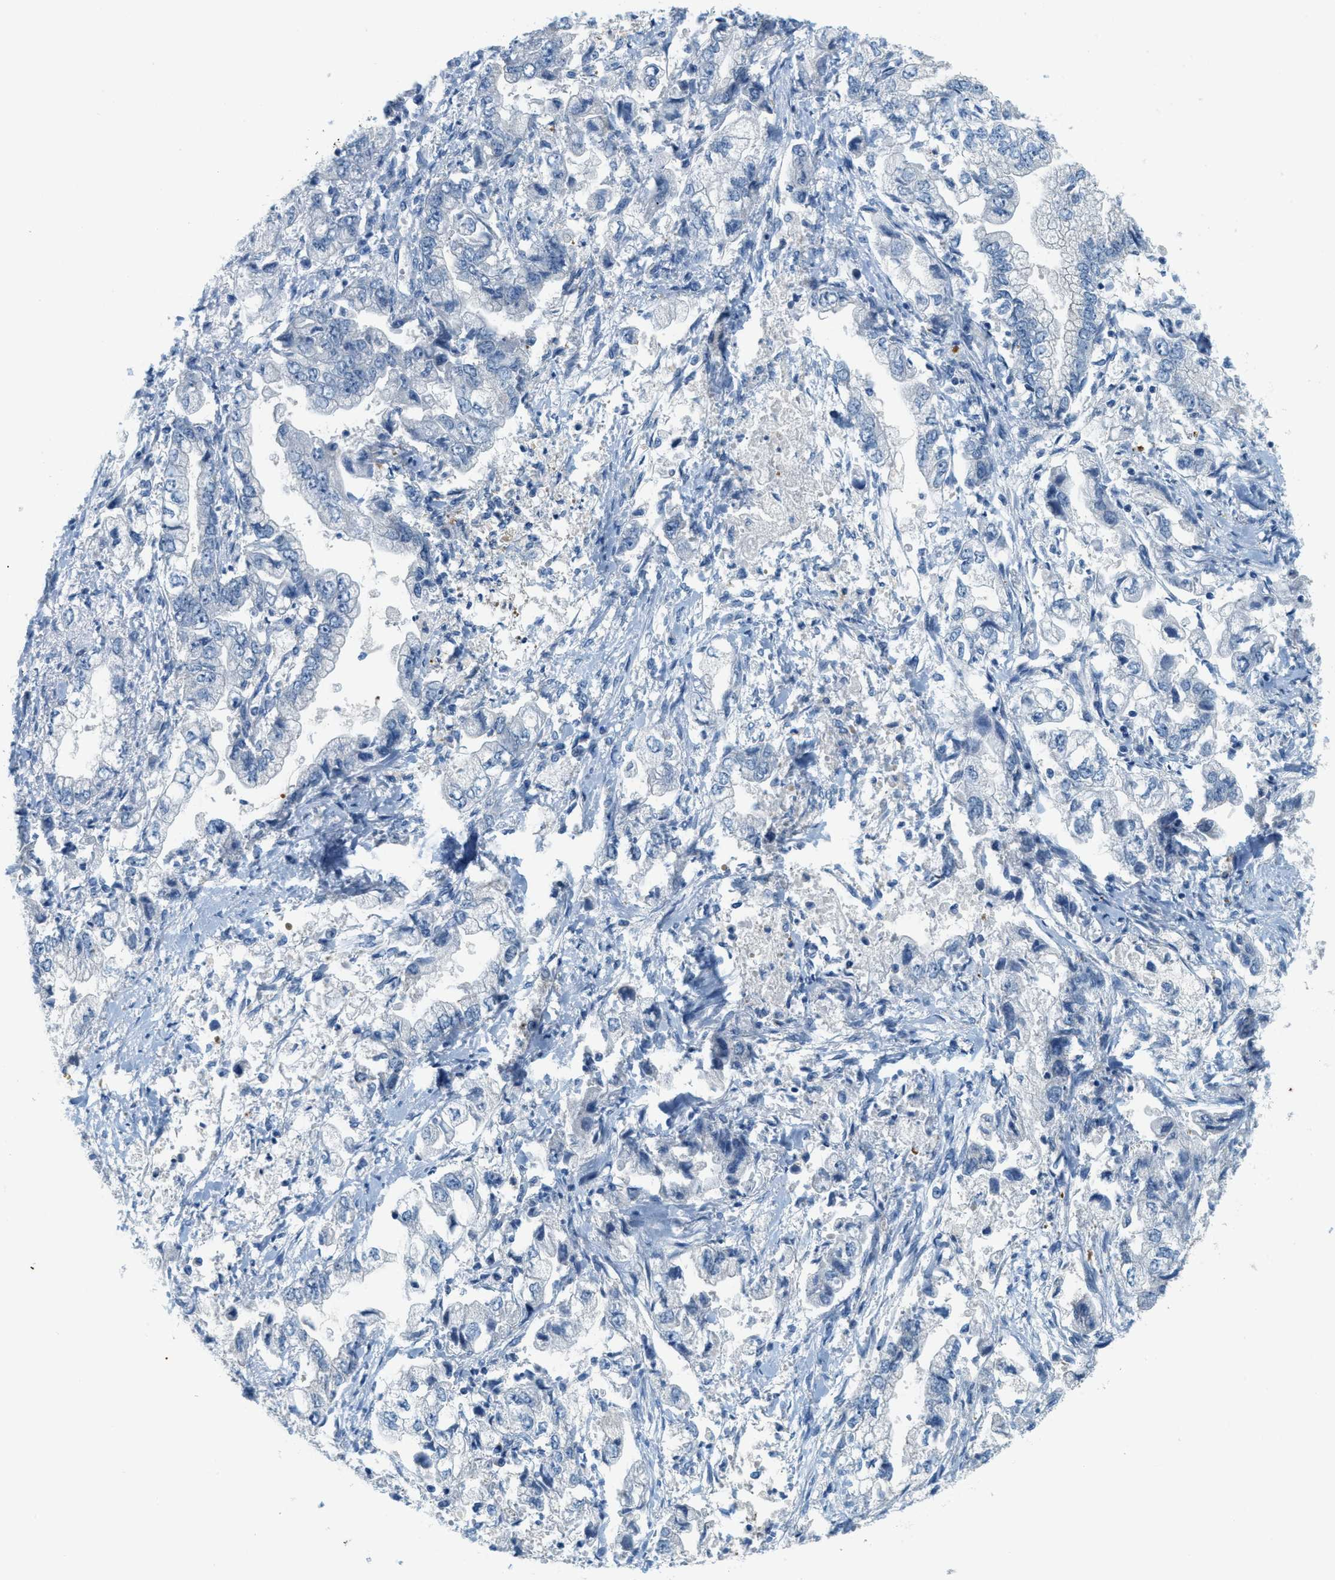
{"staining": {"intensity": "negative", "quantity": "none", "location": "none"}, "tissue": "stomach cancer", "cell_type": "Tumor cells", "image_type": "cancer", "snomed": [{"axis": "morphology", "description": "Normal tissue, NOS"}, {"axis": "morphology", "description": "Adenocarcinoma, NOS"}, {"axis": "topography", "description": "Stomach"}], "caption": "The photomicrograph demonstrates no significant expression in tumor cells of adenocarcinoma (stomach).", "gene": "CYP4X1", "patient": {"sex": "male", "age": 62}}